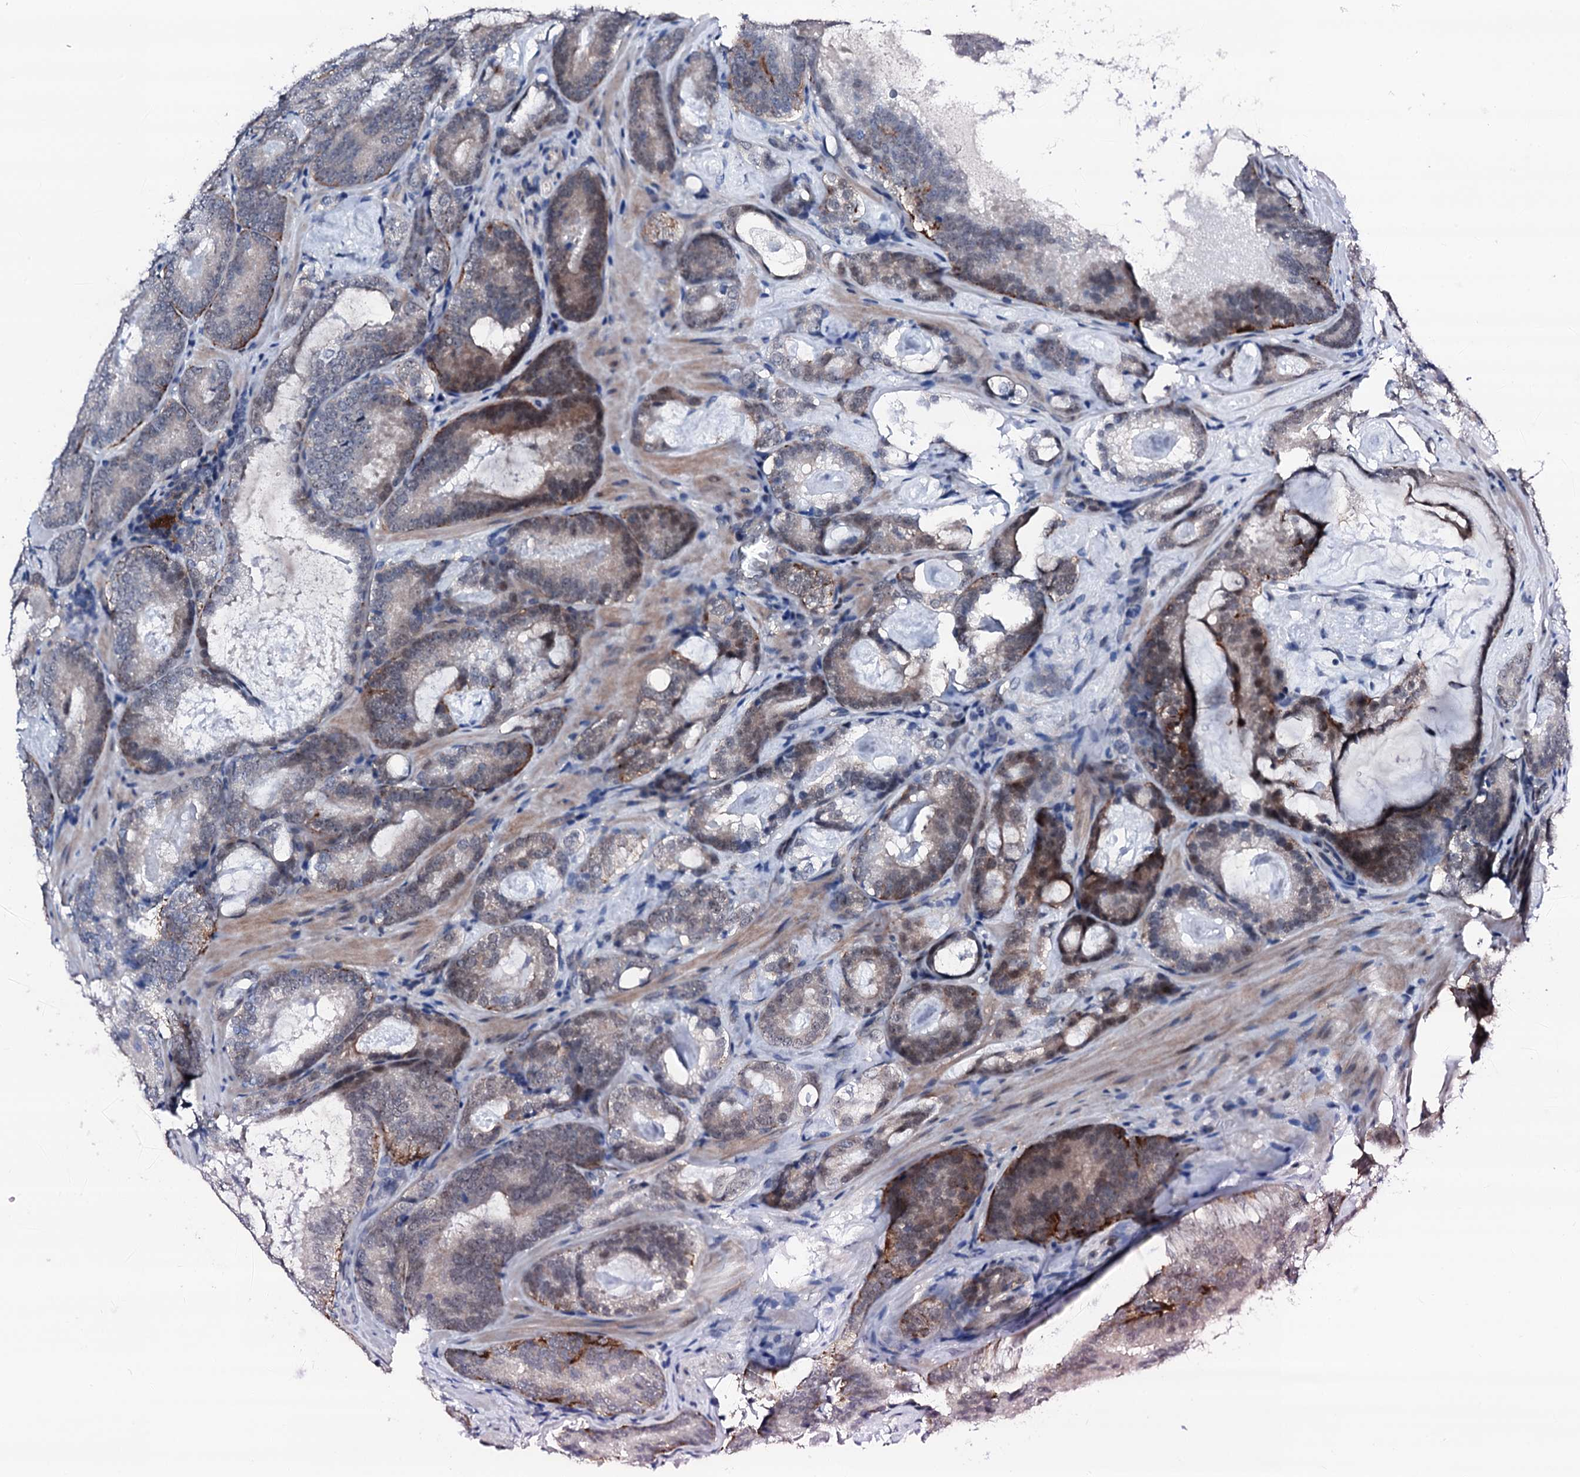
{"staining": {"intensity": "weak", "quantity": "<25%", "location": "cytoplasmic/membranous"}, "tissue": "prostate cancer", "cell_type": "Tumor cells", "image_type": "cancer", "snomed": [{"axis": "morphology", "description": "Adenocarcinoma, Low grade"}, {"axis": "topography", "description": "Prostate"}], "caption": "Immunohistochemistry micrograph of adenocarcinoma (low-grade) (prostate) stained for a protein (brown), which exhibits no expression in tumor cells. (Brightfield microscopy of DAB (3,3'-diaminobenzidine) immunohistochemistry at high magnification).", "gene": "TRAFD1", "patient": {"sex": "male", "age": 60}}